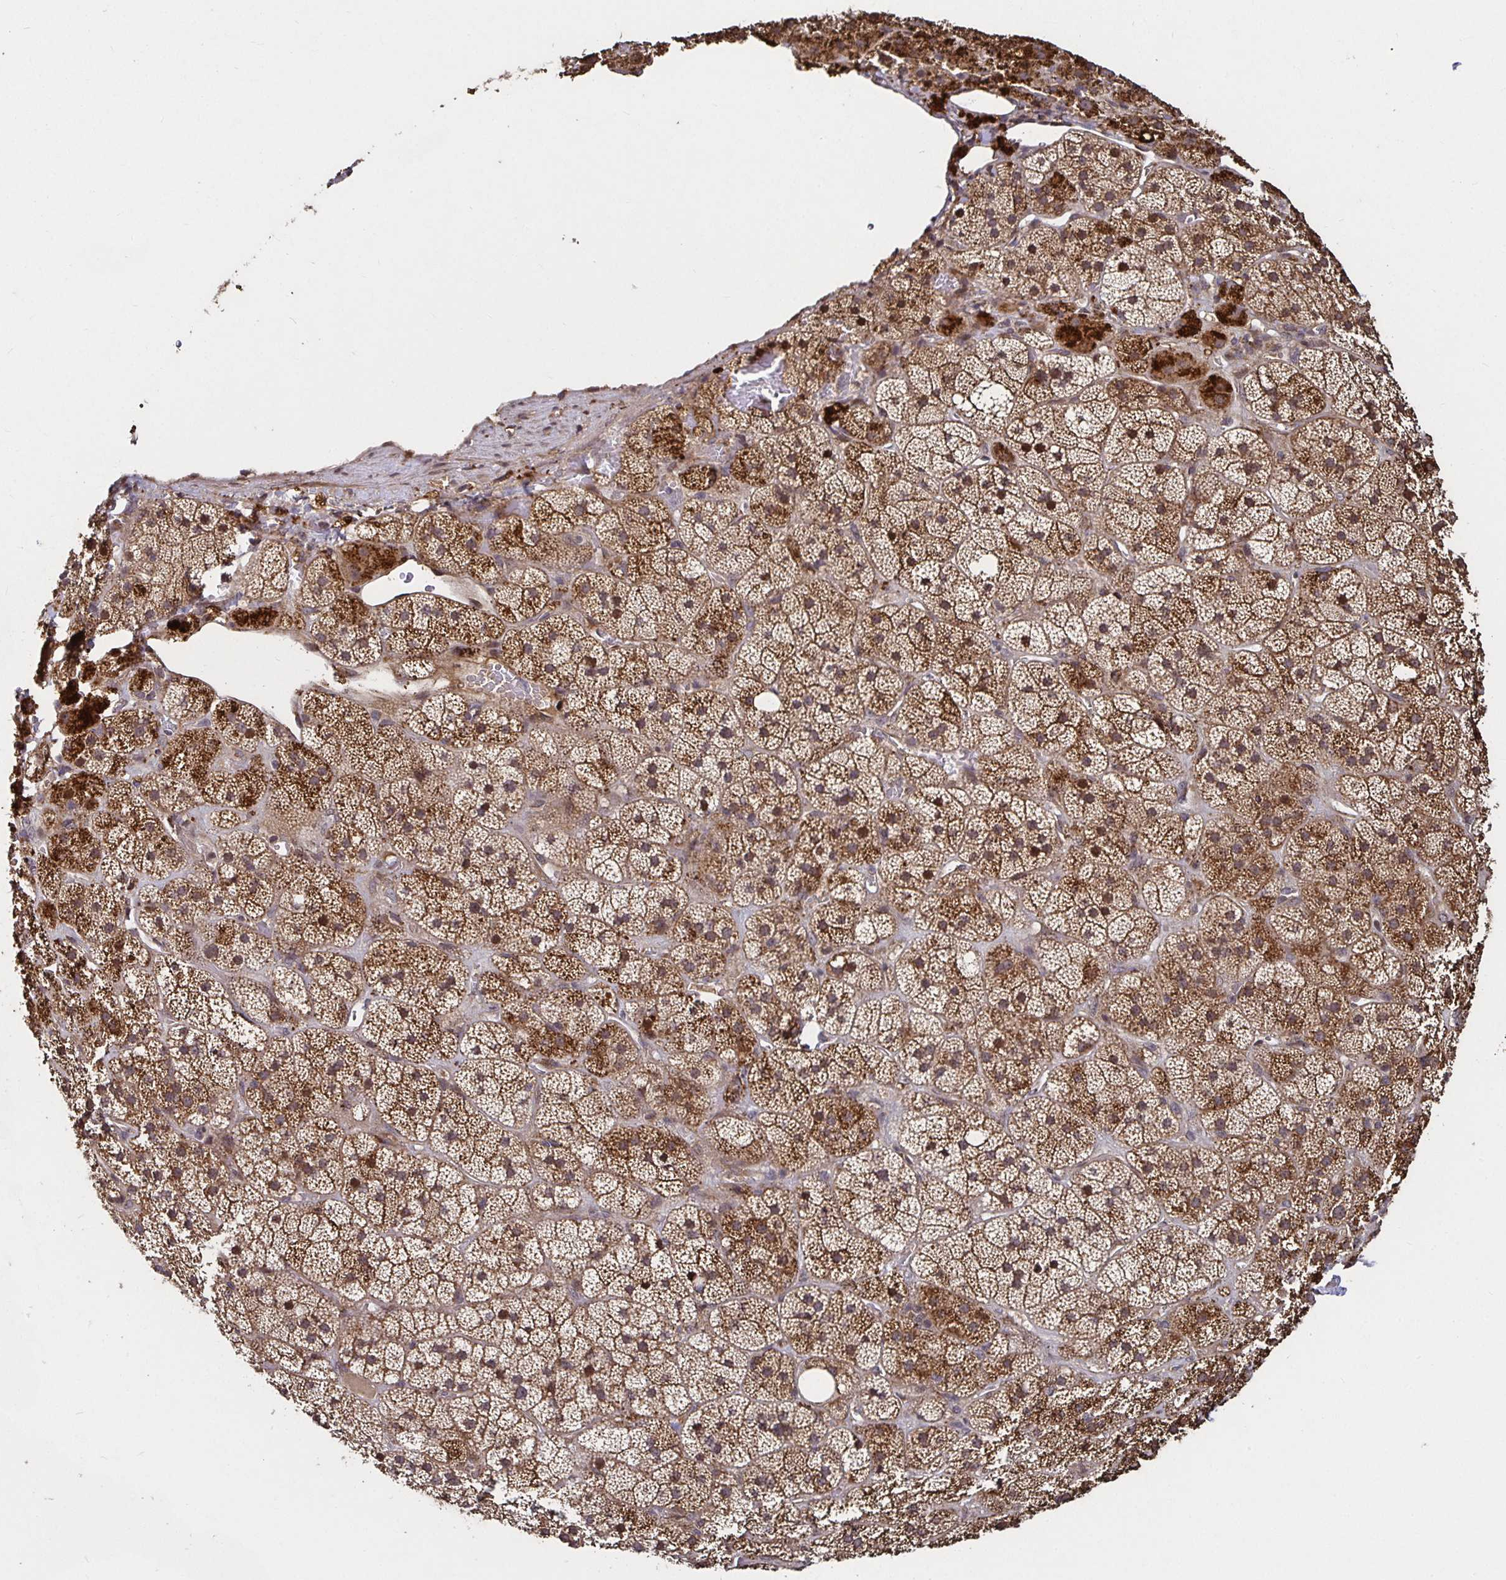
{"staining": {"intensity": "strong", "quantity": "25%-75%", "location": "cytoplasmic/membranous"}, "tissue": "adrenal gland", "cell_type": "Glandular cells", "image_type": "normal", "snomed": [{"axis": "morphology", "description": "Normal tissue, NOS"}, {"axis": "topography", "description": "Adrenal gland"}], "caption": "A high amount of strong cytoplasmic/membranous positivity is present in about 25%-75% of glandular cells in benign adrenal gland. Nuclei are stained in blue.", "gene": "SMYD3", "patient": {"sex": "male", "age": 57}}